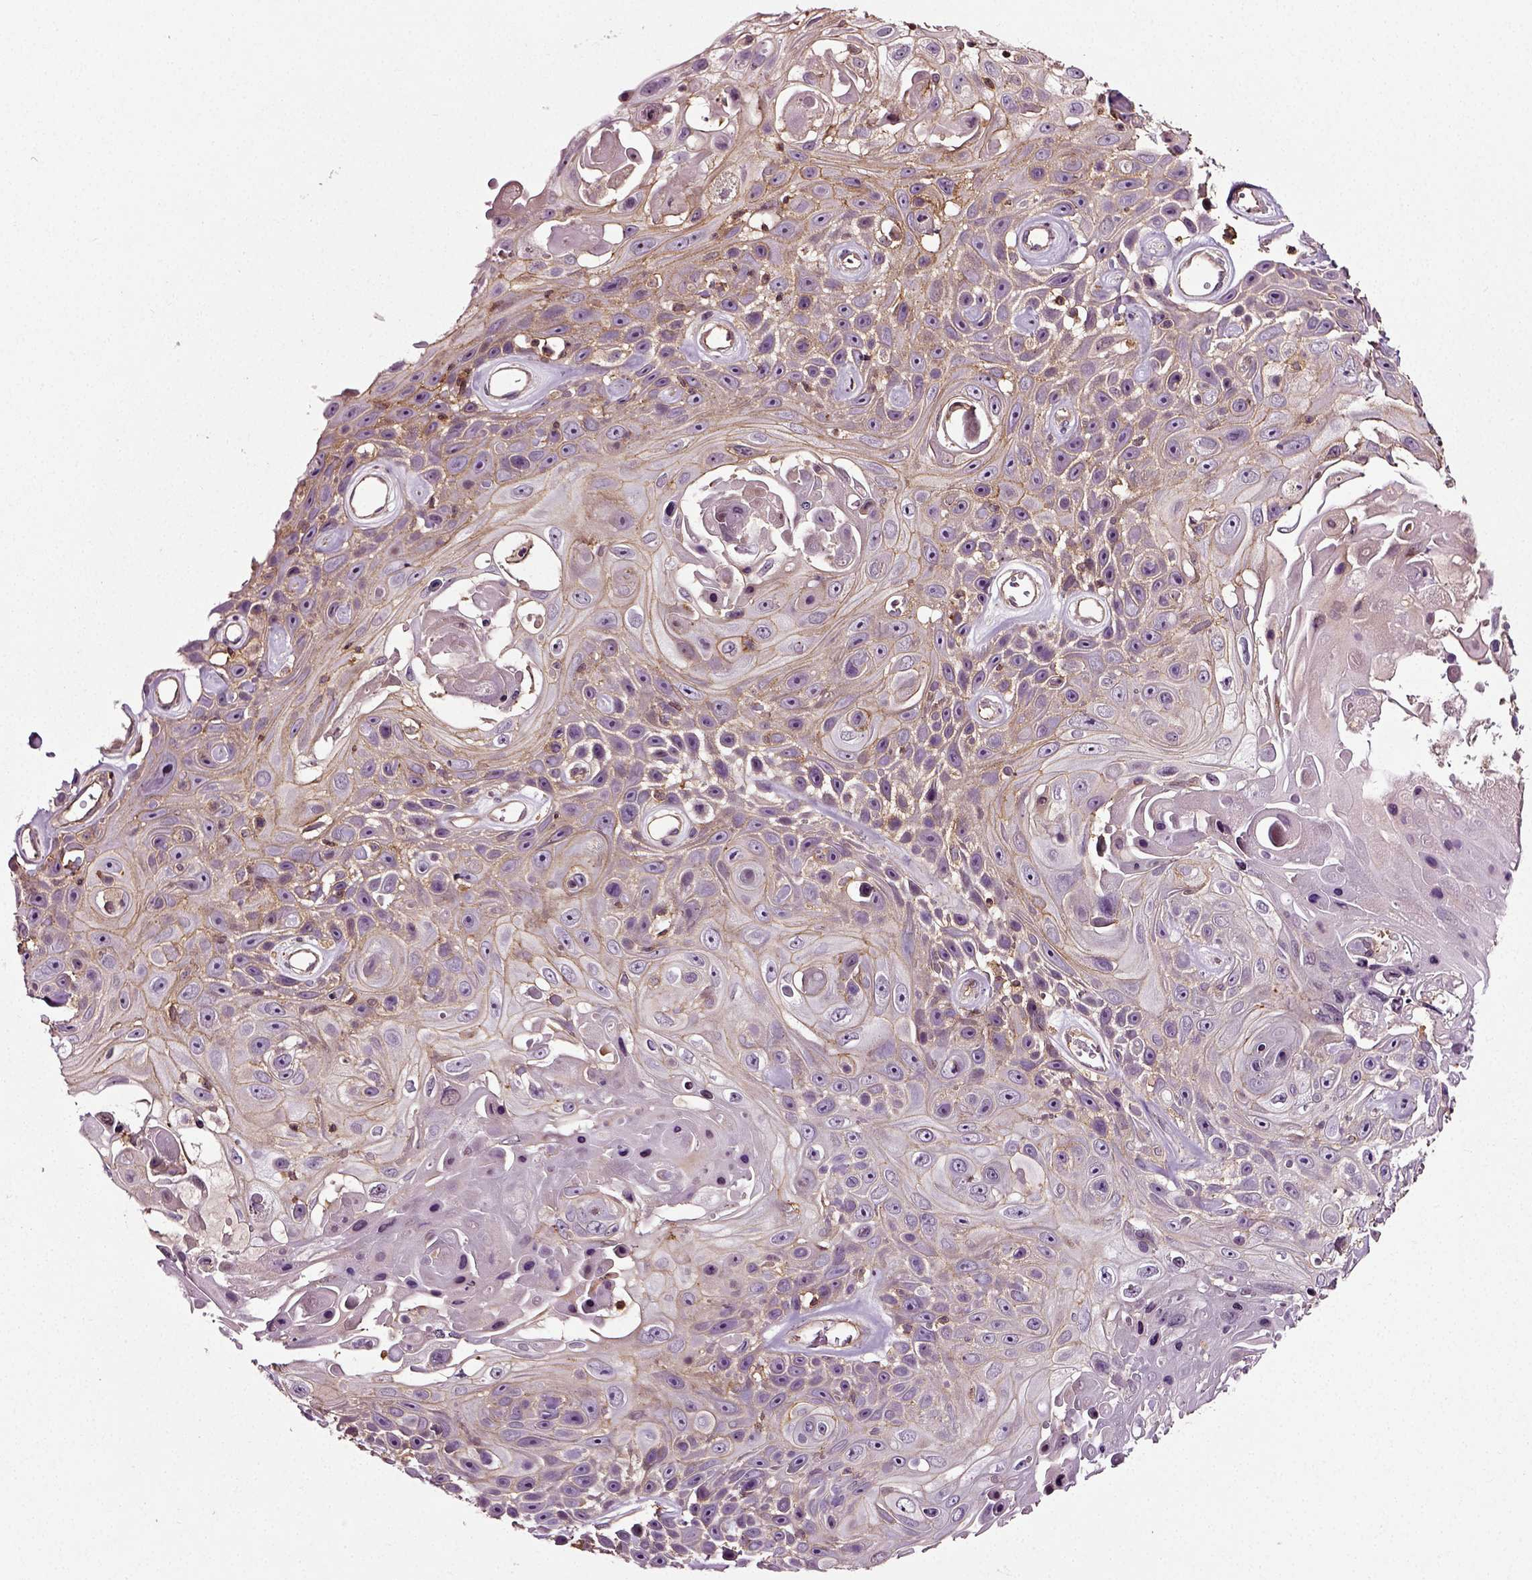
{"staining": {"intensity": "moderate", "quantity": "25%-75%", "location": "cytoplasmic/membranous"}, "tissue": "skin cancer", "cell_type": "Tumor cells", "image_type": "cancer", "snomed": [{"axis": "morphology", "description": "Squamous cell carcinoma, NOS"}, {"axis": "topography", "description": "Skin"}], "caption": "Tumor cells exhibit moderate cytoplasmic/membranous staining in approximately 25%-75% of cells in skin cancer (squamous cell carcinoma). The protein of interest is stained brown, and the nuclei are stained in blue (DAB IHC with brightfield microscopy, high magnification).", "gene": "RHOF", "patient": {"sex": "male", "age": 82}}